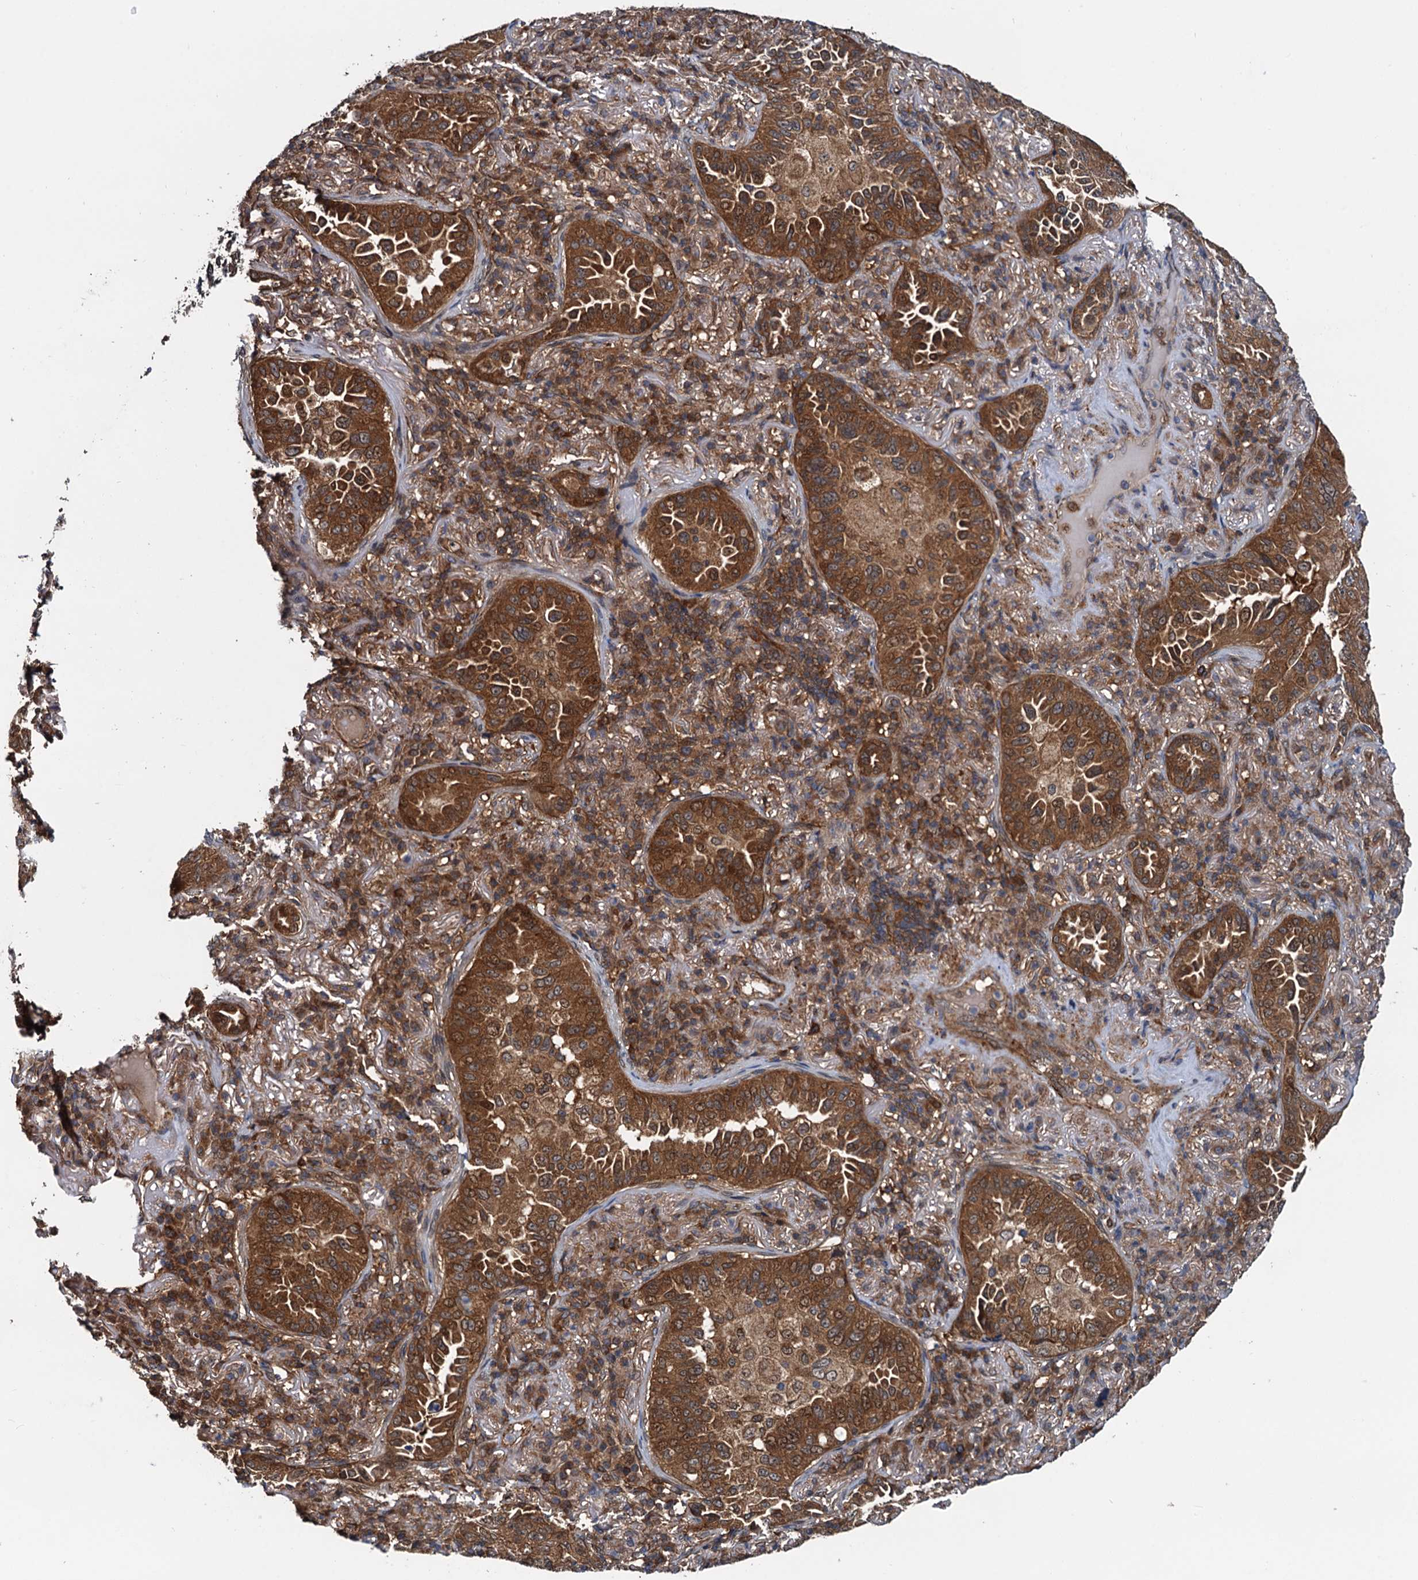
{"staining": {"intensity": "strong", "quantity": ">75%", "location": "cytoplasmic/membranous,nuclear"}, "tissue": "lung cancer", "cell_type": "Tumor cells", "image_type": "cancer", "snomed": [{"axis": "morphology", "description": "Adenocarcinoma, NOS"}, {"axis": "topography", "description": "Lung"}], "caption": "The photomicrograph exhibits staining of adenocarcinoma (lung), revealing strong cytoplasmic/membranous and nuclear protein expression (brown color) within tumor cells. (DAB = brown stain, brightfield microscopy at high magnification).", "gene": "AAGAB", "patient": {"sex": "female", "age": 69}}